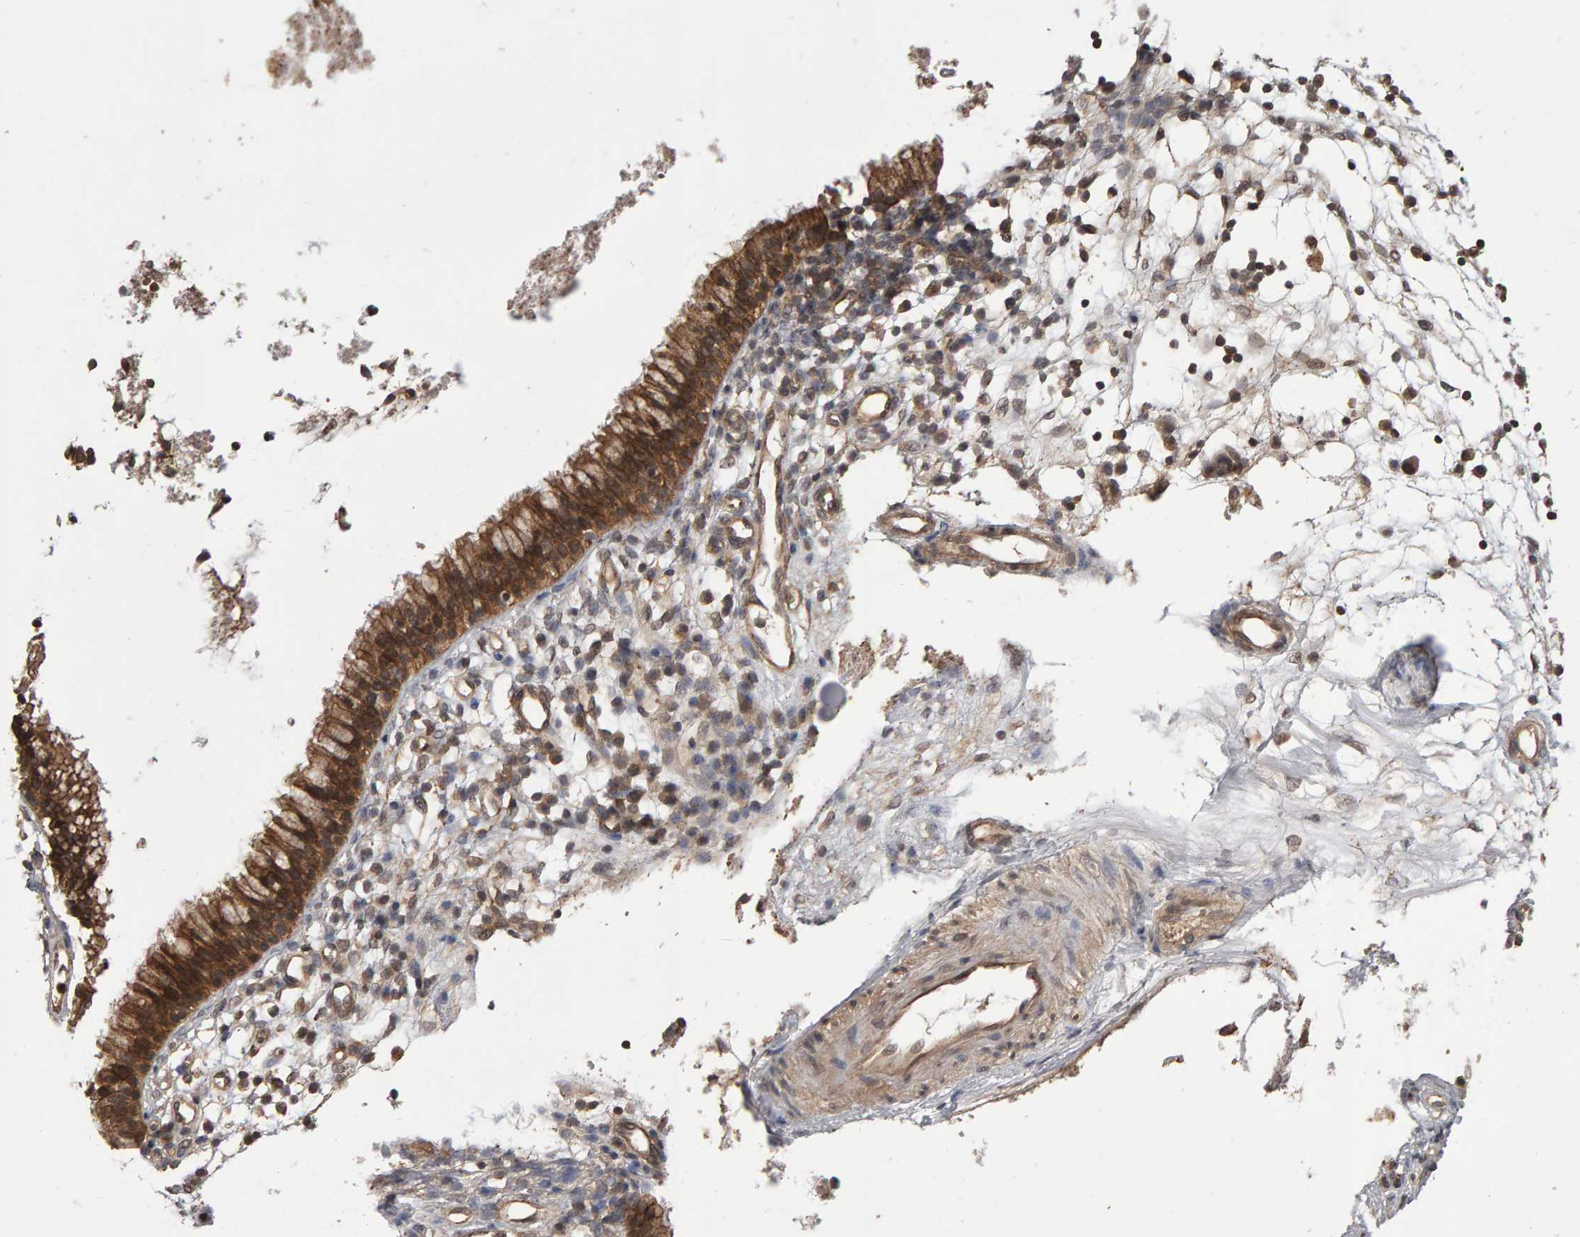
{"staining": {"intensity": "moderate", "quantity": ">75%", "location": "cytoplasmic/membranous"}, "tissue": "nasopharynx", "cell_type": "Respiratory epithelial cells", "image_type": "normal", "snomed": [{"axis": "morphology", "description": "Normal tissue, NOS"}, {"axis": "topography", "description": "Nasopharynx"}], "caption": "Moderate cytoplasmic/membranous staining for a protein is appreciated in about >75% of respiratory epithelial cells of unremarkable nasopharynx using immunohistochemistry (IHC).", "gene": "SCRIB", "patient": {"sex": "male", "age": 21}}